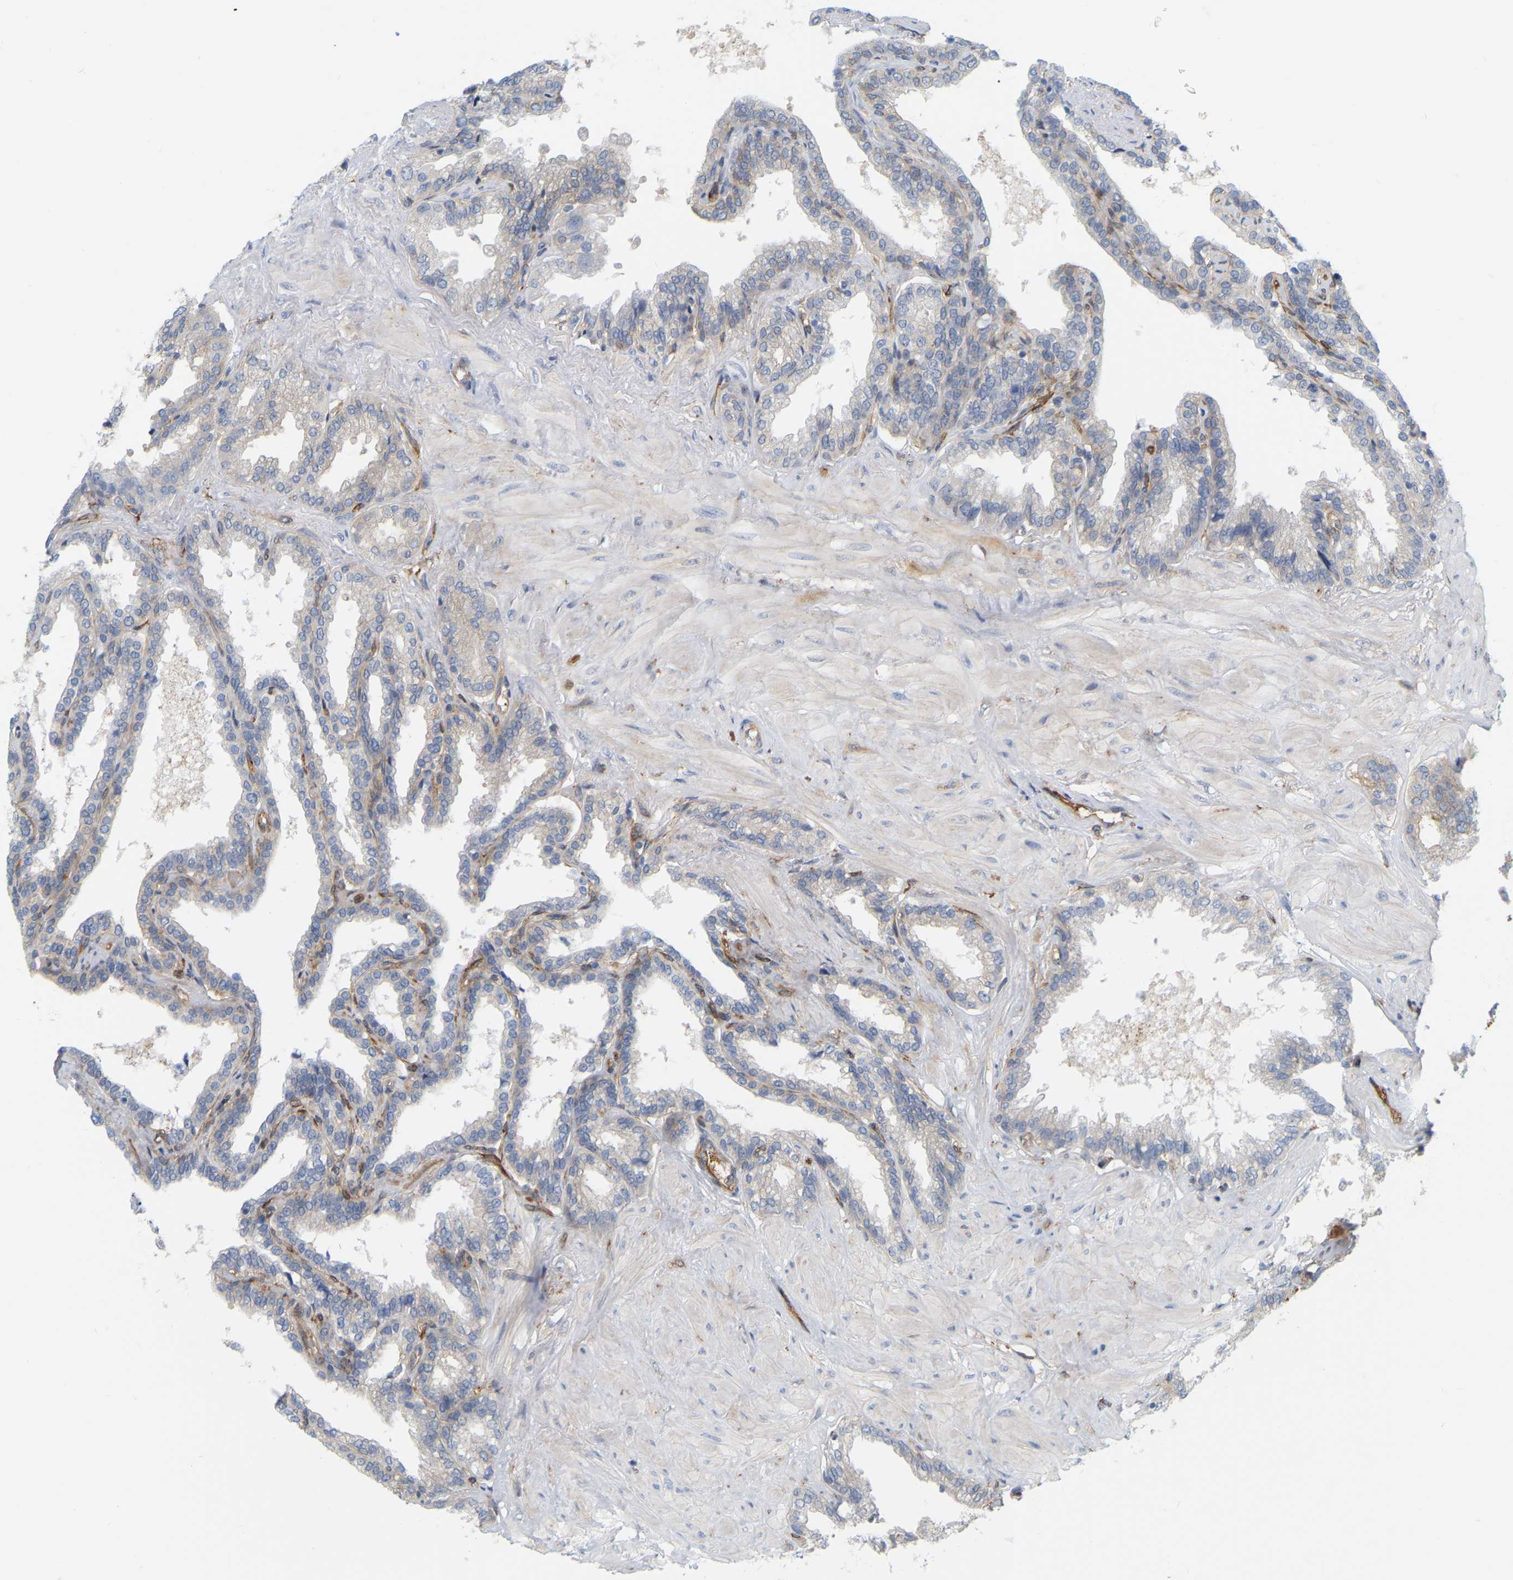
{"staining": {"intensity": "weak", "quantity": "25%-75%", "location": "cytoplasmic/membranous"}, "tissue": "seminal vesicle", "cell_type": "Glandular cells", "image_type": "normal", "snomed": [{"axis": "morphology", "description": "Normal tissue, NOS"}, {"axis": "topography", "description": "Seminal veicle"}], "caption": "Glandular cells reveal low levels of weak cytoplasmic/membranous staining in about 25%-75% of cells in benign human seminal vesicle.", "gene": "RAPH1", "patient": {"sex": "male", "age": 46}}